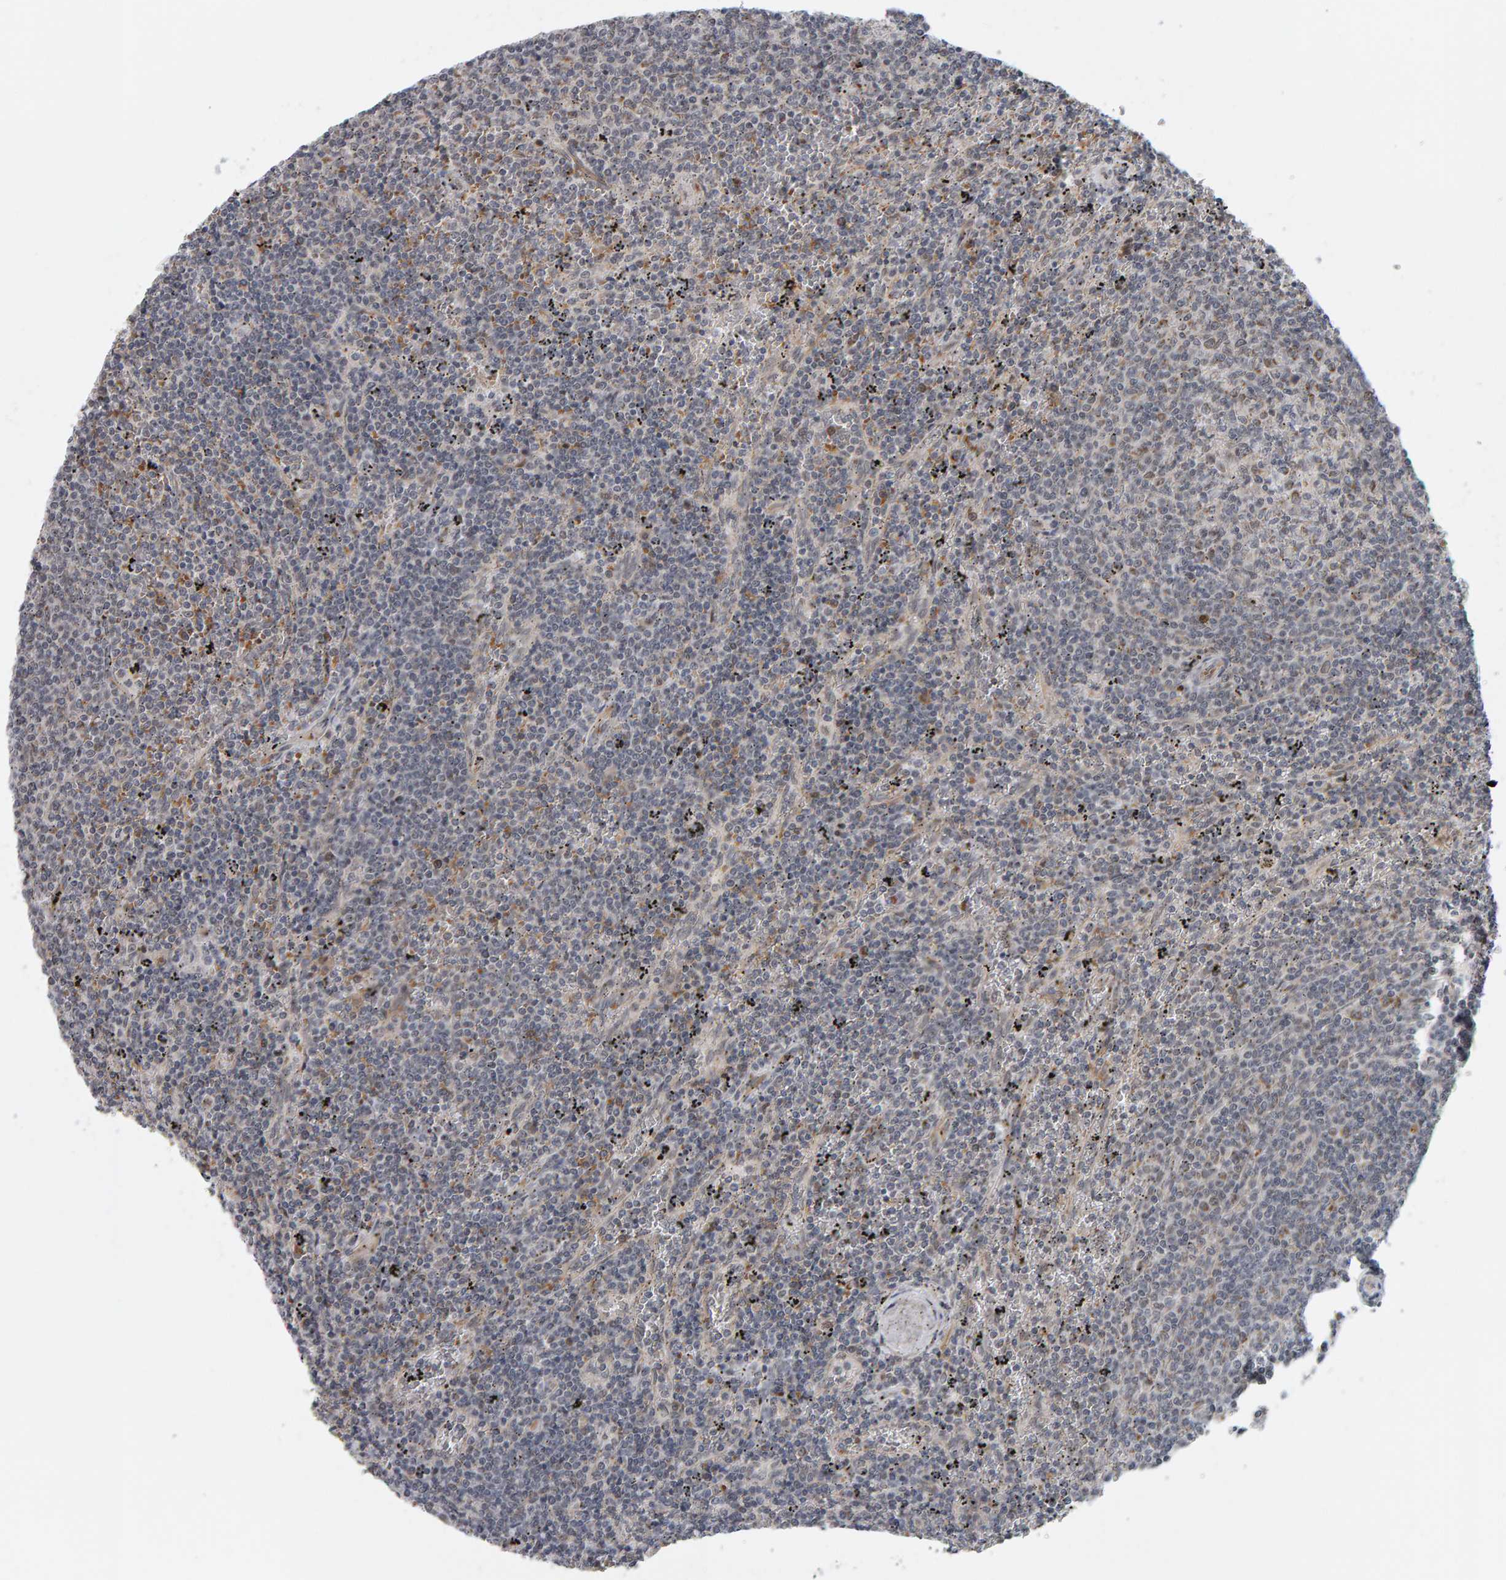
{"staining": {"intensity": "negative", "quantity": "none", "location": "none"}, "tissue": "lymphoma", "cell_type": "Tumor cells", "image_type": "cancer", "snomed": [{"axis": "morphology", "description": "Malignant lymphoma, non-Hodgkin's type, Low grade"}, {"axis": "topography", "description": "Spleen"}], "caption": "IHC image of neoplastic tissue: human lymphoma stained with DAB demonstrates no significant protein staining in tumor cells. (Brightfield microscopy of DAB IHC at high magnification).", "gene": "DAP3", "patient": {"sex": "female", "age": 50}}